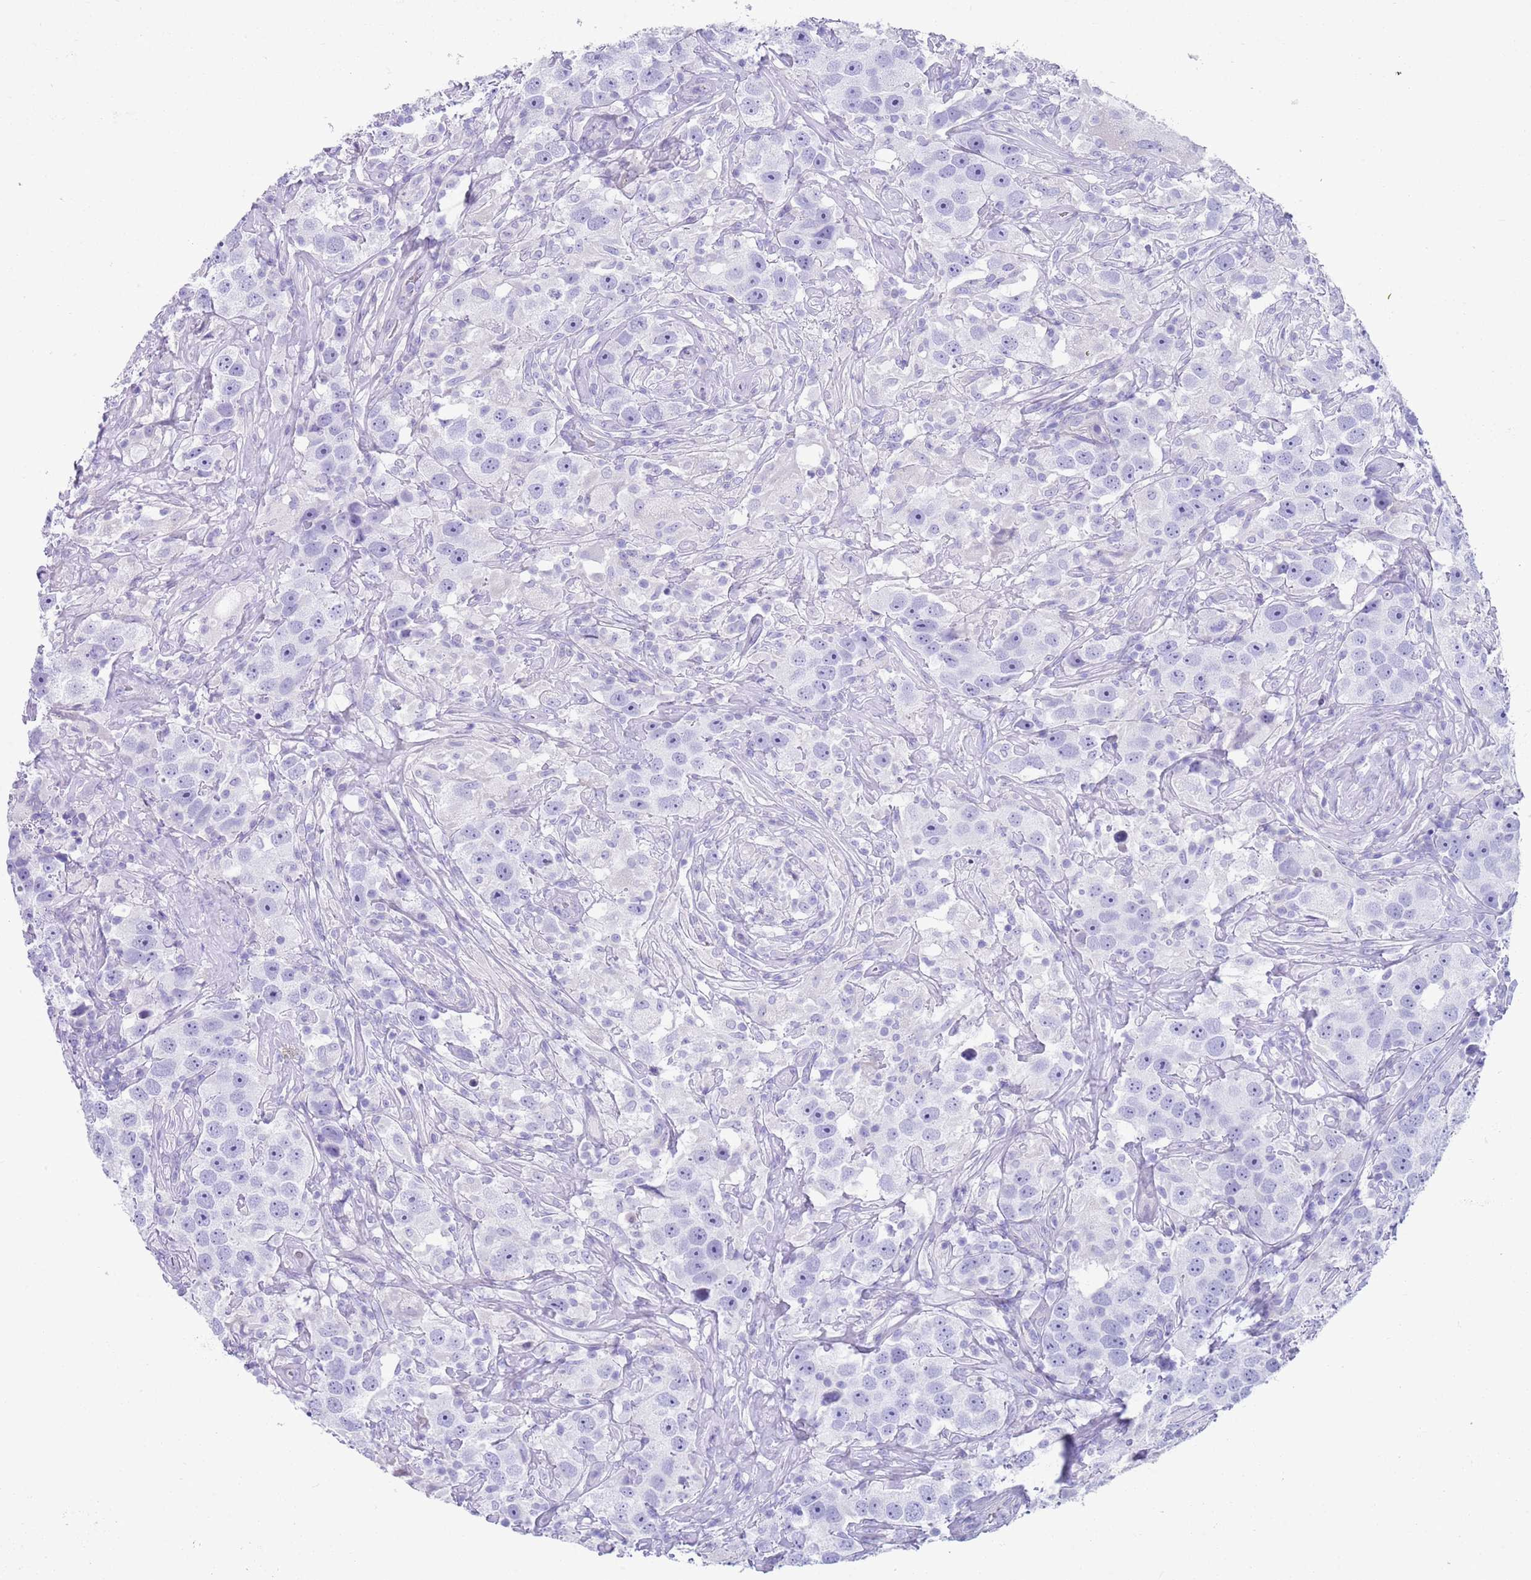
{"staining": {"intensity": "negative", "quantity": "none", "location": "none"}, "tissue": "testis cancer", "cell_type": "Tumor cells", "image_type": "cancer", "snomed": [{"axis": "morphology", "description": "Seminoma, NOS"}, {"axis": "topography", "description": "Testis"}], "caption": "A high-resolution image shows immunohistochemistry (IHC) staining of testis seminoma, which reveals no significant staining in tumor cells. The staining is performed using DAB brown chromogen with nuclei counter-stained in using hematoxylin.", "gene": "CPXM2", "patient": {"sex": "male", "age": 49}}